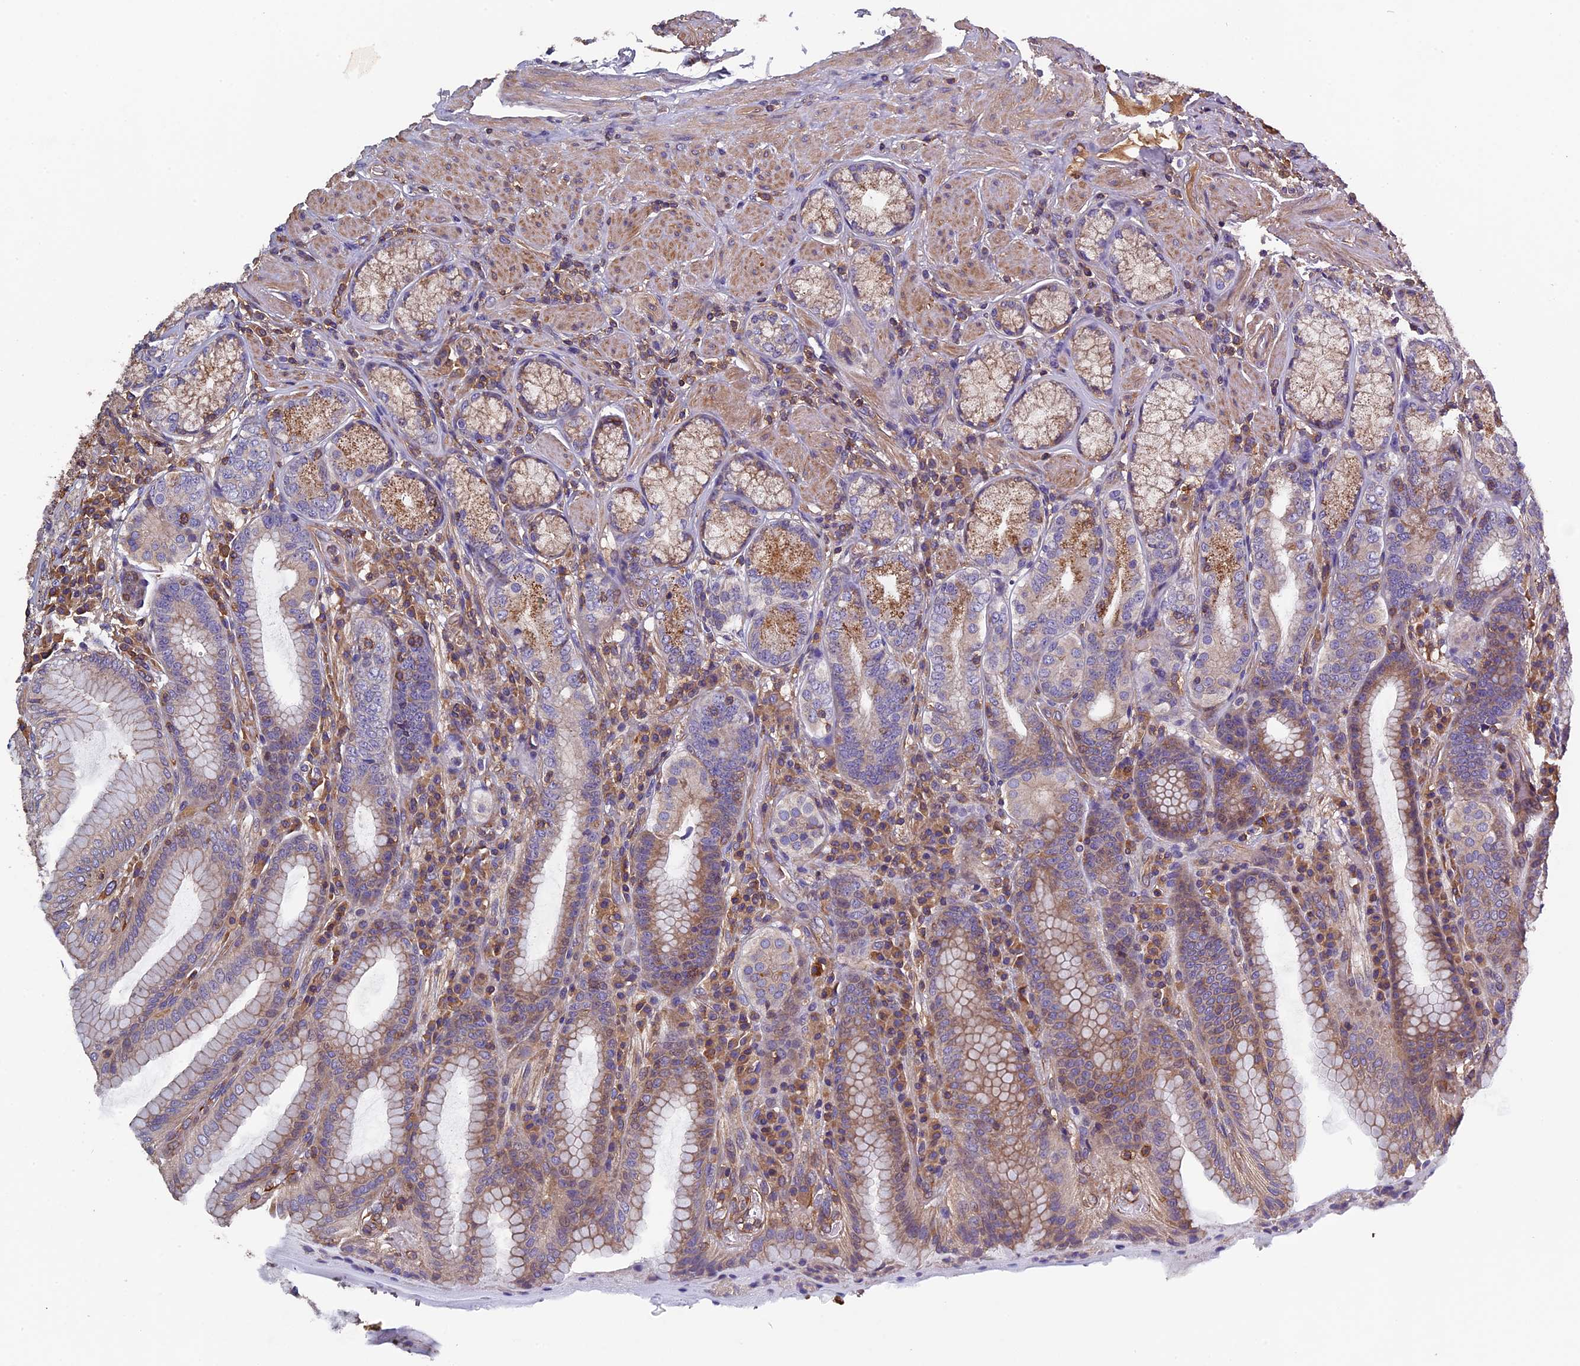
{"staining": {"intensity": "moderate", "quantity": "25%-75%", "location": "cytoplasmic/membranous"}, "tissue": "stomach", "cell_type": "Glandular cells", "image_type": "normal", "snomed": [{"axis": "morphology", "description": "Normal tissue, NOS"}, {"axis": "topography", "description": "Stomach, upper"}, {"axis": "topography", "description": "Stomach, lower"}], "caption": "Protein expression analysis of normal stomach displays moderate cytoplasmic/membranous expression in about 25%-75% of glandular cells. The protein is shown in brown color, while the nuclei are stained blue.", "gene": "CCDC153", "patient": {"sex": "female", "age": 76}}